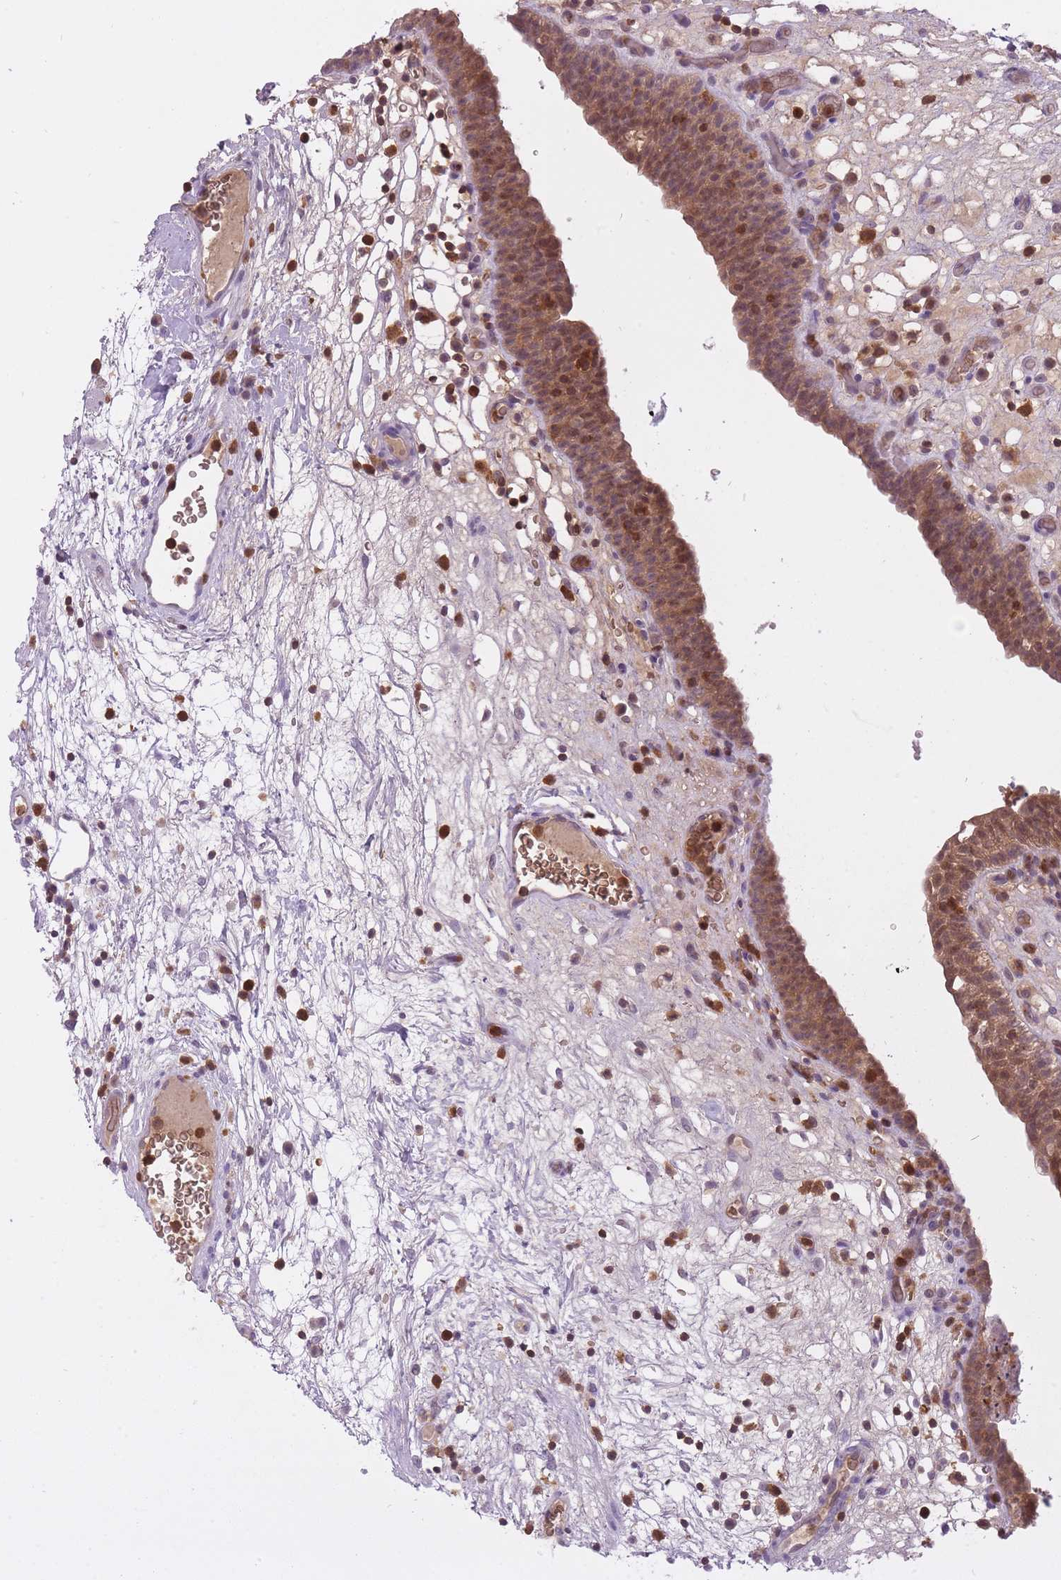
{"staining": {"intensity": "moderate", "quantity": ">75%", "location": "cytoplasmic/membranous,nuclear"}, "tissue": "urinary bladder", "cell_type": "Urothelial cells", "image_type": "normal", "snomed": [{"axis": "morphology", "description": "Normal tissue, NOS"}, {"axis": "topography", "description": "Urinary bladder"}], "caption": "DAB immunohistochemical staining of benign urinary bladder shows moderate cytoplasmic/membranous,nuclear protein expression in about >75% of urothelial cells.", "gene": "CXorf38", "patient": {"sex": "male", "age": 71}}